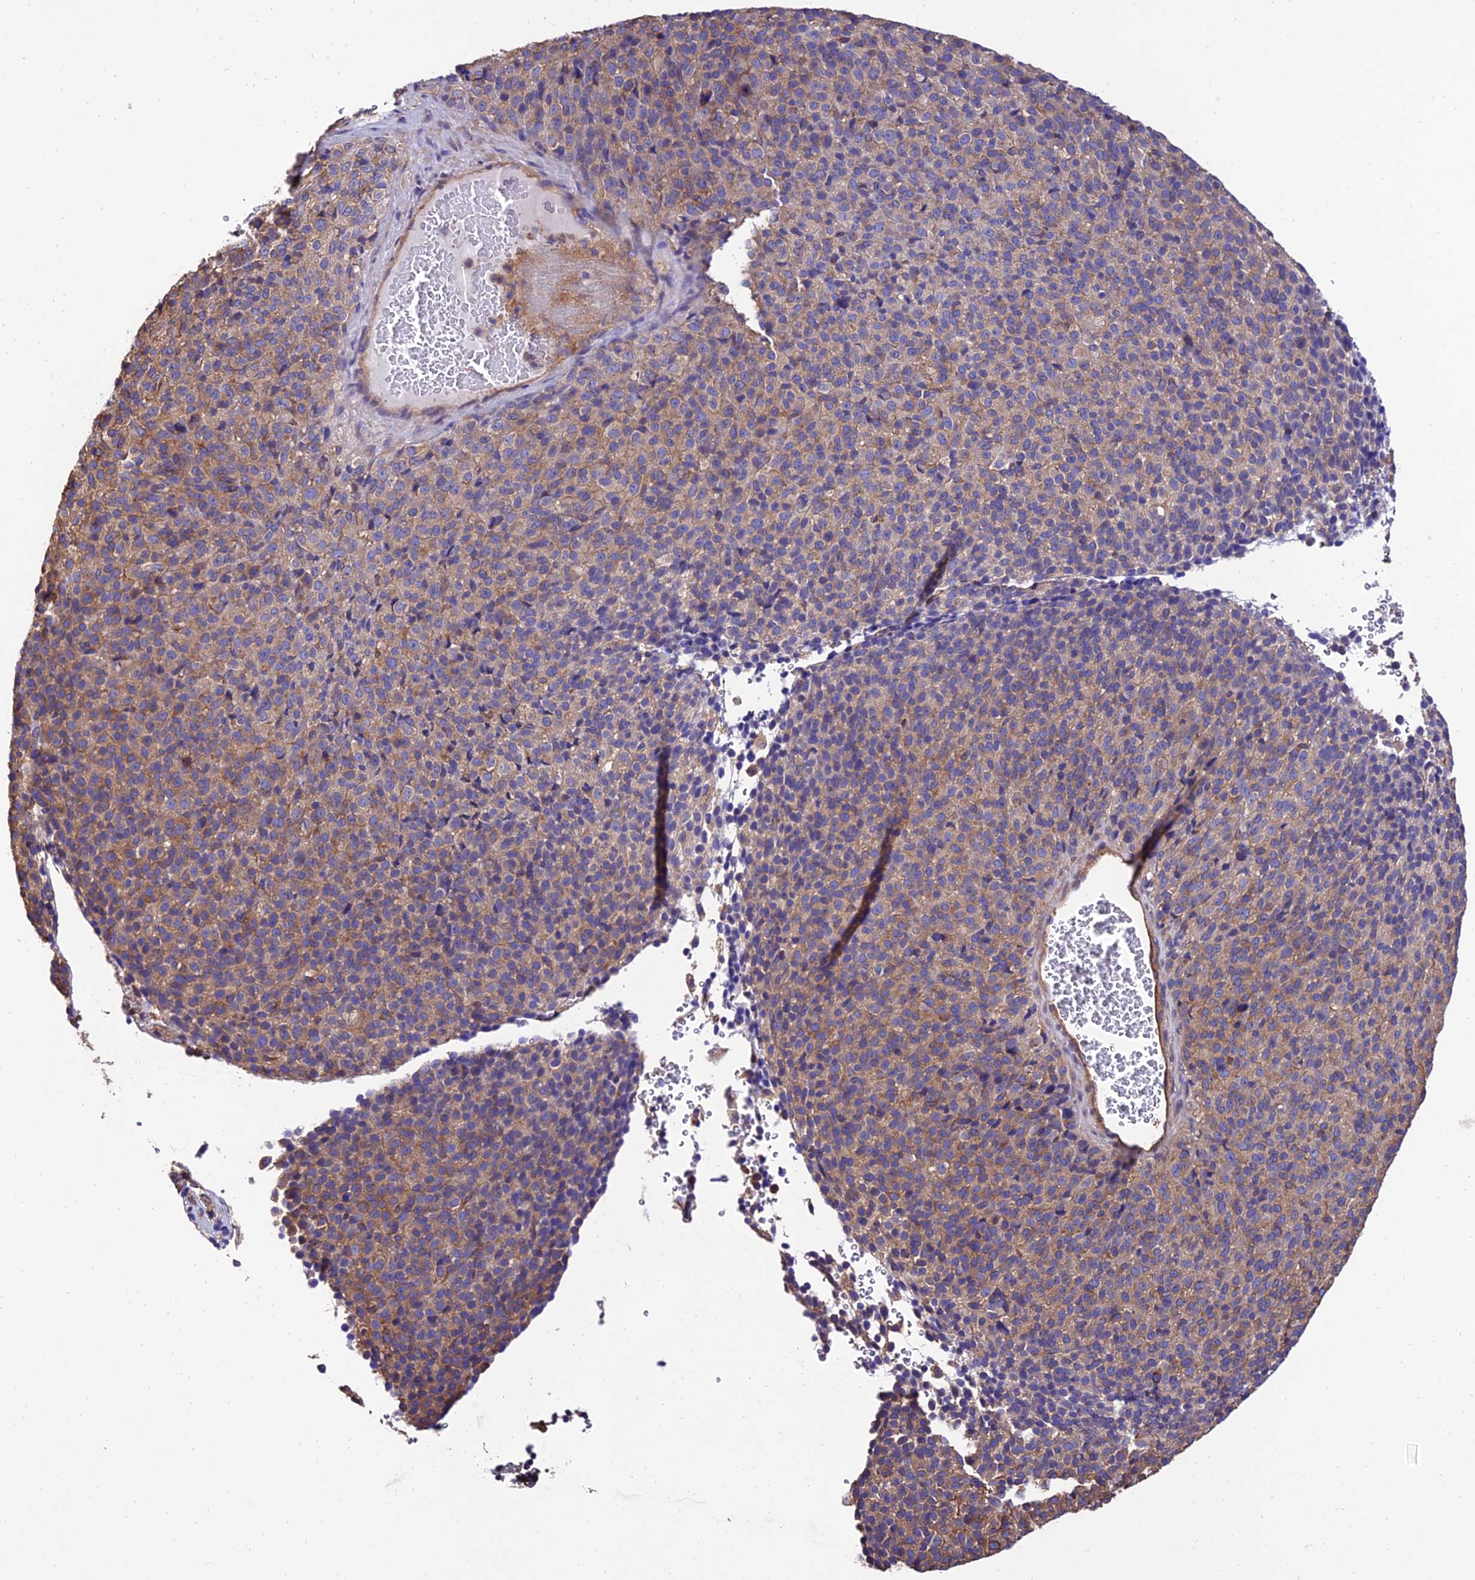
{"staining": {"intensity": "weak", "quantity": ">75%", "location": "cytoplasmic/membranous"}, "tissue": "melanoma", "cell_type": "Tumor cells", "image_type": "cancer", "snomed": [{"axis": "morphology", "description": "Malignant melanoma, Metastatic site"}, {"axis": "topography", "description": "Brain"}], "caption": "High-power microscopy captured an immunohistochemistry image of melanoma, revealing weak cytoplasmic/membranous staining in approximately >75% of tumor cells.", "gene": "CALM2", "patient": {"sex": "female", "age": 56}}